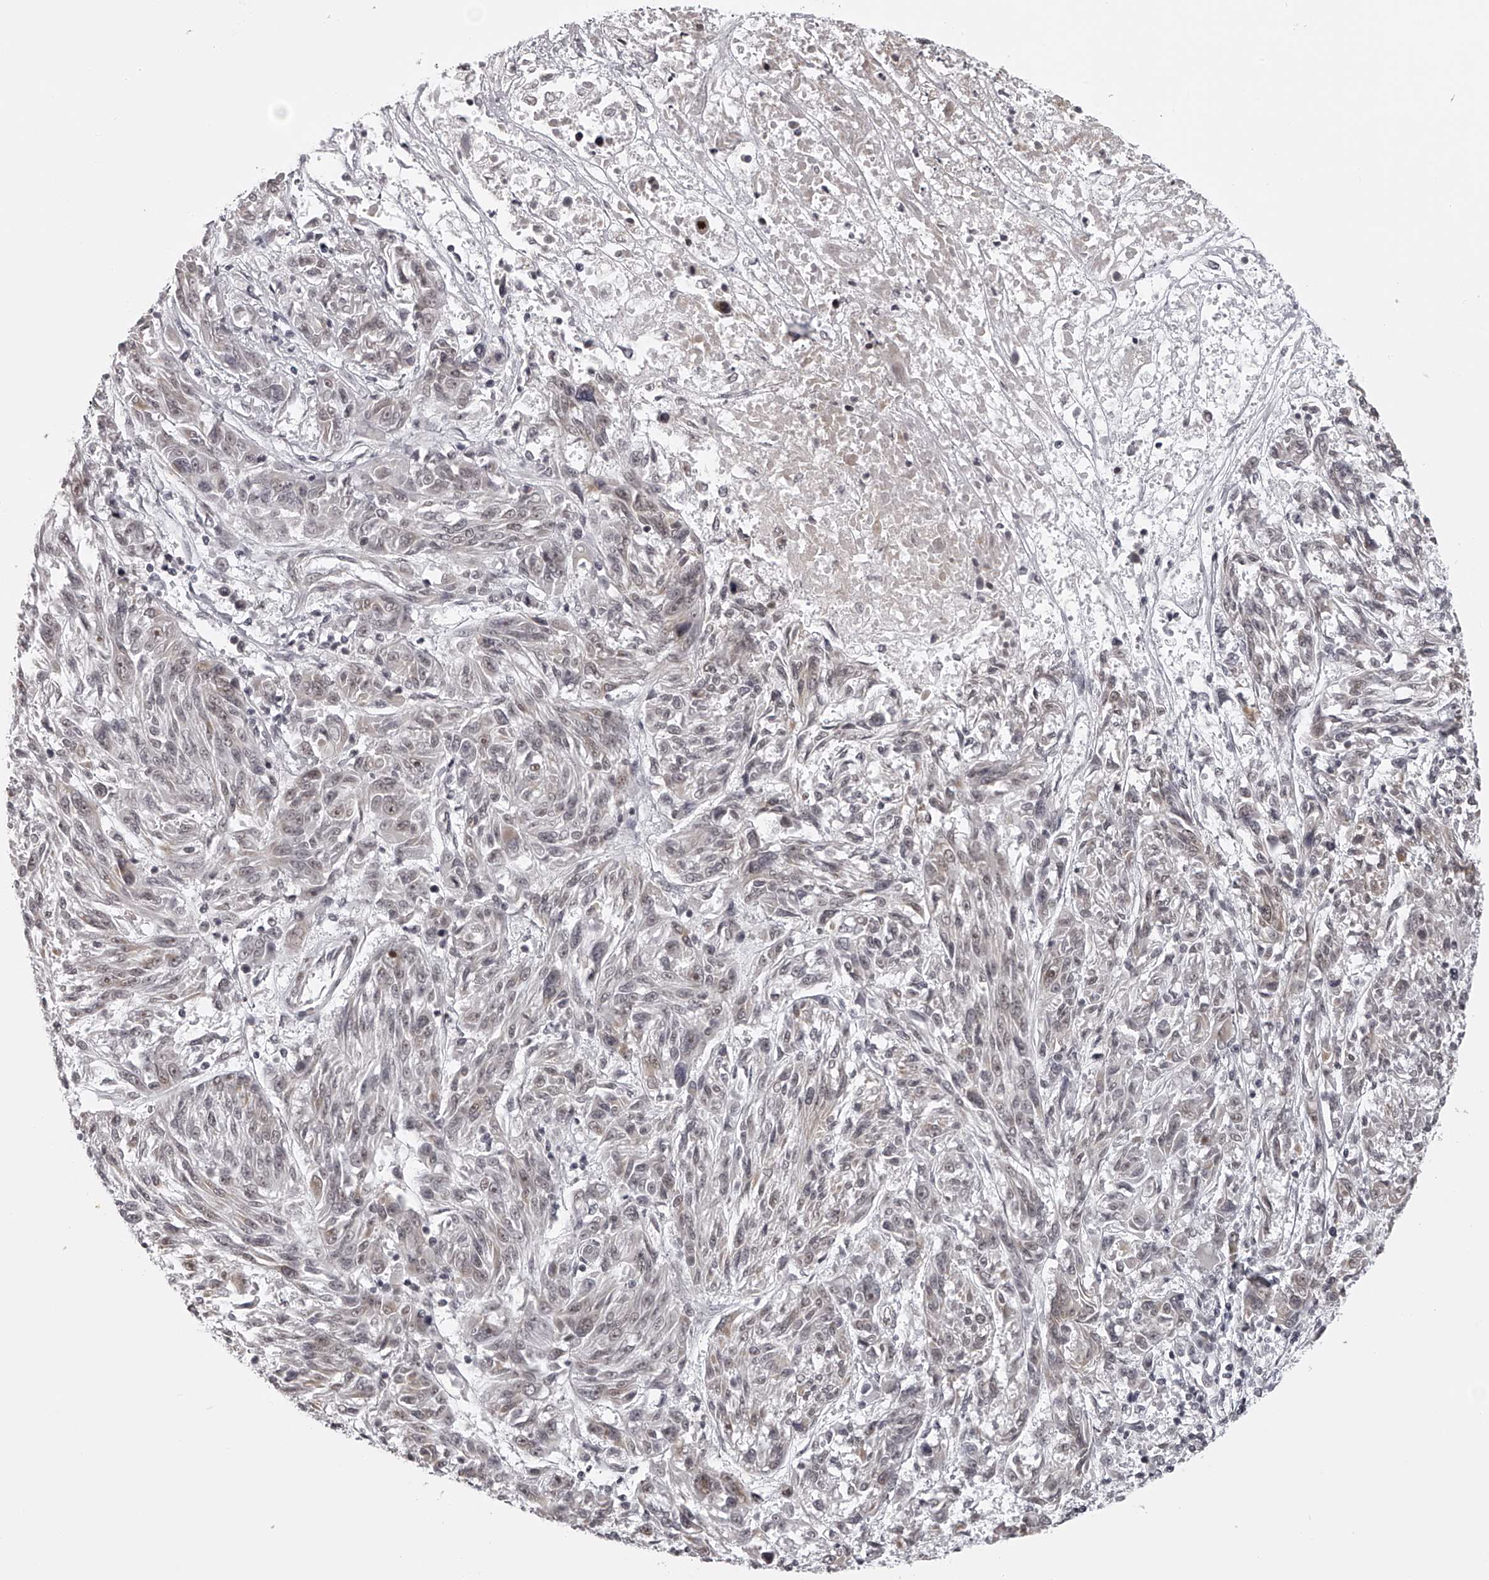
{"staining": {"intensity": "negative", "quantity": "none", "location": "none"}, "tissue": "melanoma", "cell_type": "Tumor cells", "image_type": "cancer", "snomed": [{"axis": "morphology", "description": "Malignant melanoma, NOS"}, {"axis": "topography", "description": "Skin"}], "caption": "DAB (3,3'-diaminobenzidine) immunohistochemical staining of human melanoma reveals no significant expression in tumor cells. (DAB (3,3'-diaminobenzidine) IHC, high magnification).", "gene": "ODF2L", "patient": {"sex": "male", "age": 53}}